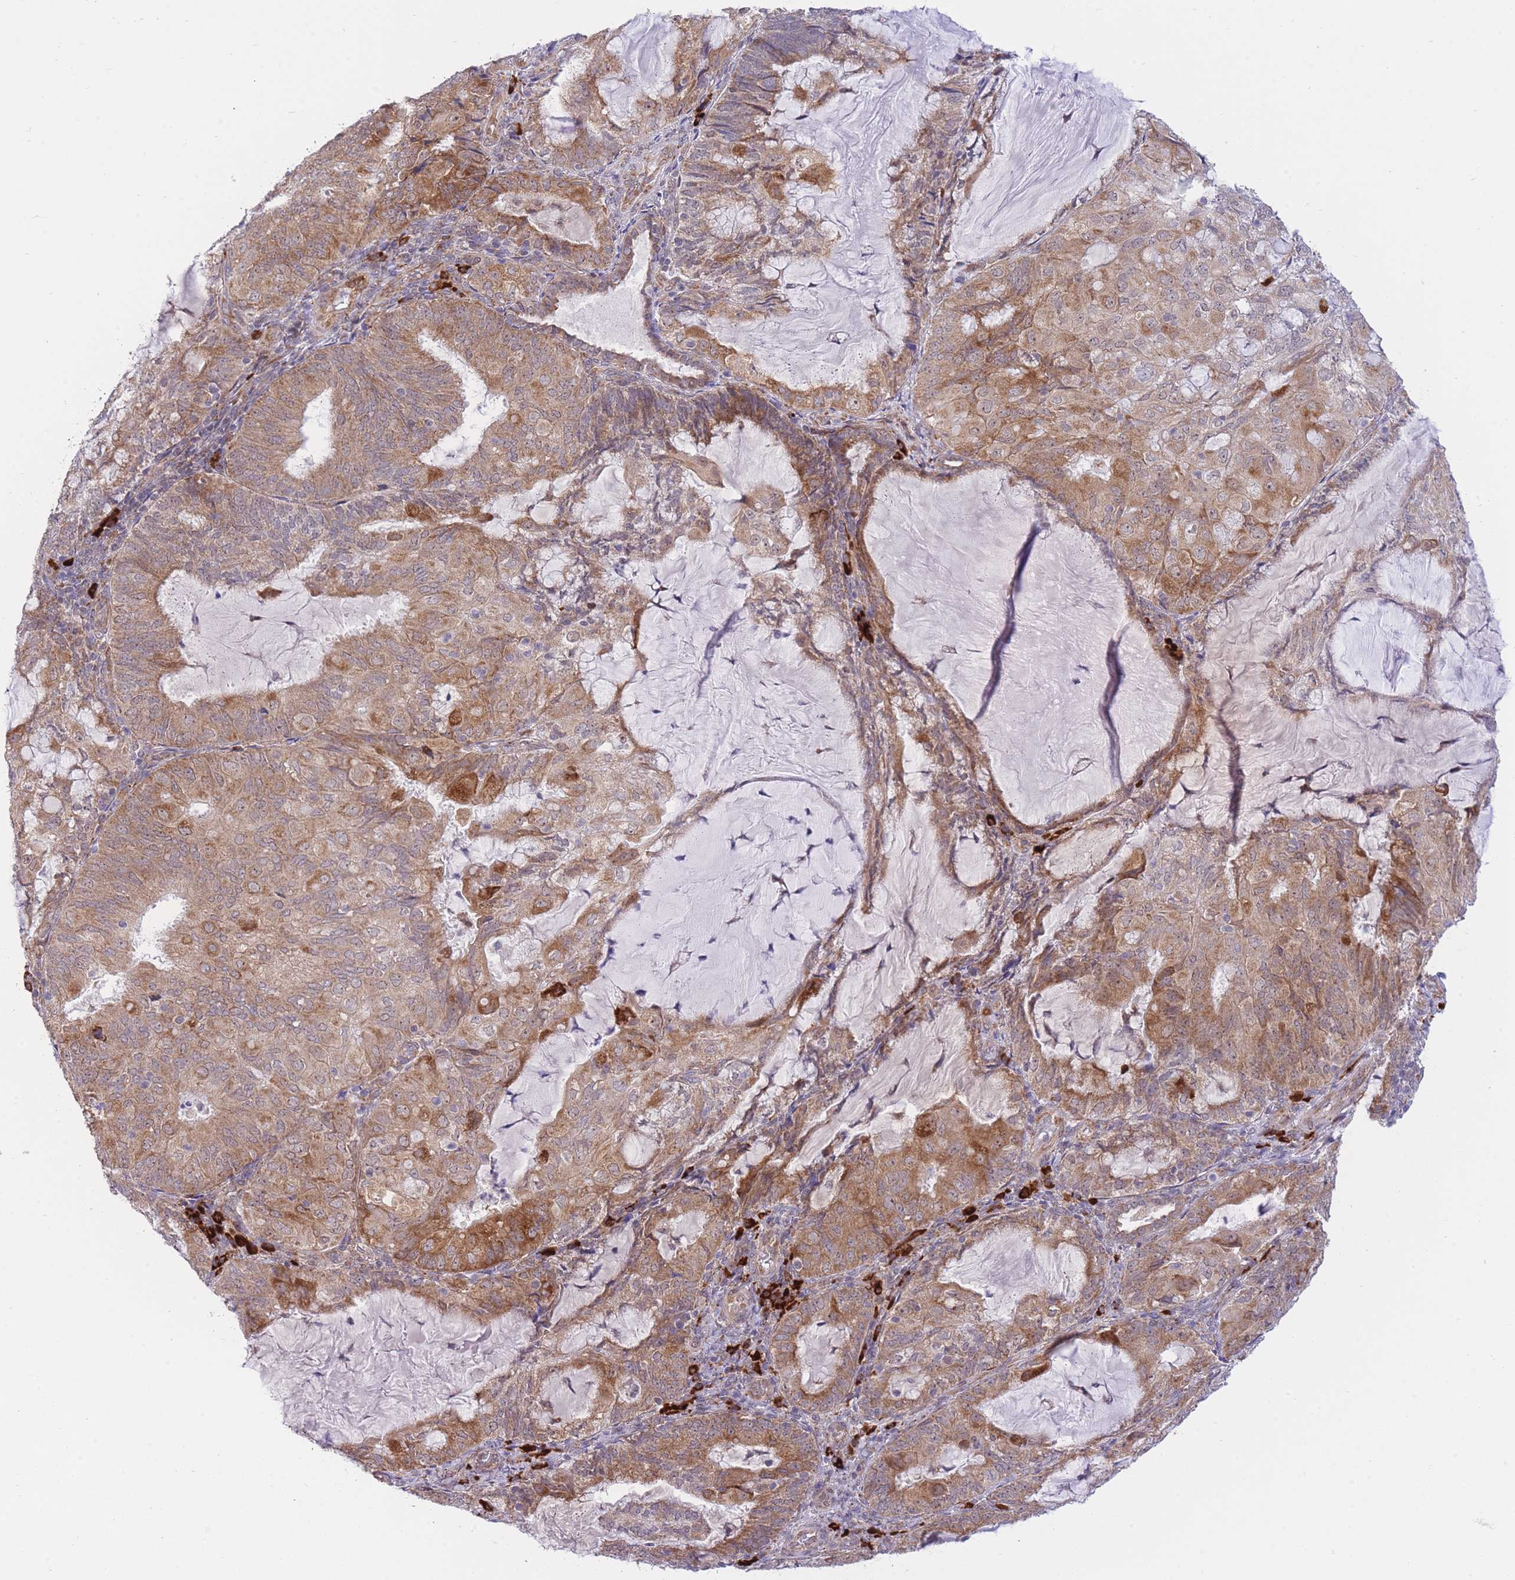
{"staining": {"intensity": "moderate", "quantity": ">75%", "location": "cytoplasmic/membranous"}, "tissue": "endometrial cancer", "cell_type": "Tumor cells", "image_type": "cancer", "snomed": [{"axis": "morphology", "description": "Adenocarcinoma, NOS"}, {"axis": "topography", "description": "Endometrium"}], "caption": "Moderate cytoplasmic/membranous positivity is present in approximately >75% of tumor cells in endometrial adenocarcinoma.", "gene": "EXOSC8", "patient": {"sex": "female", "age": 81}}